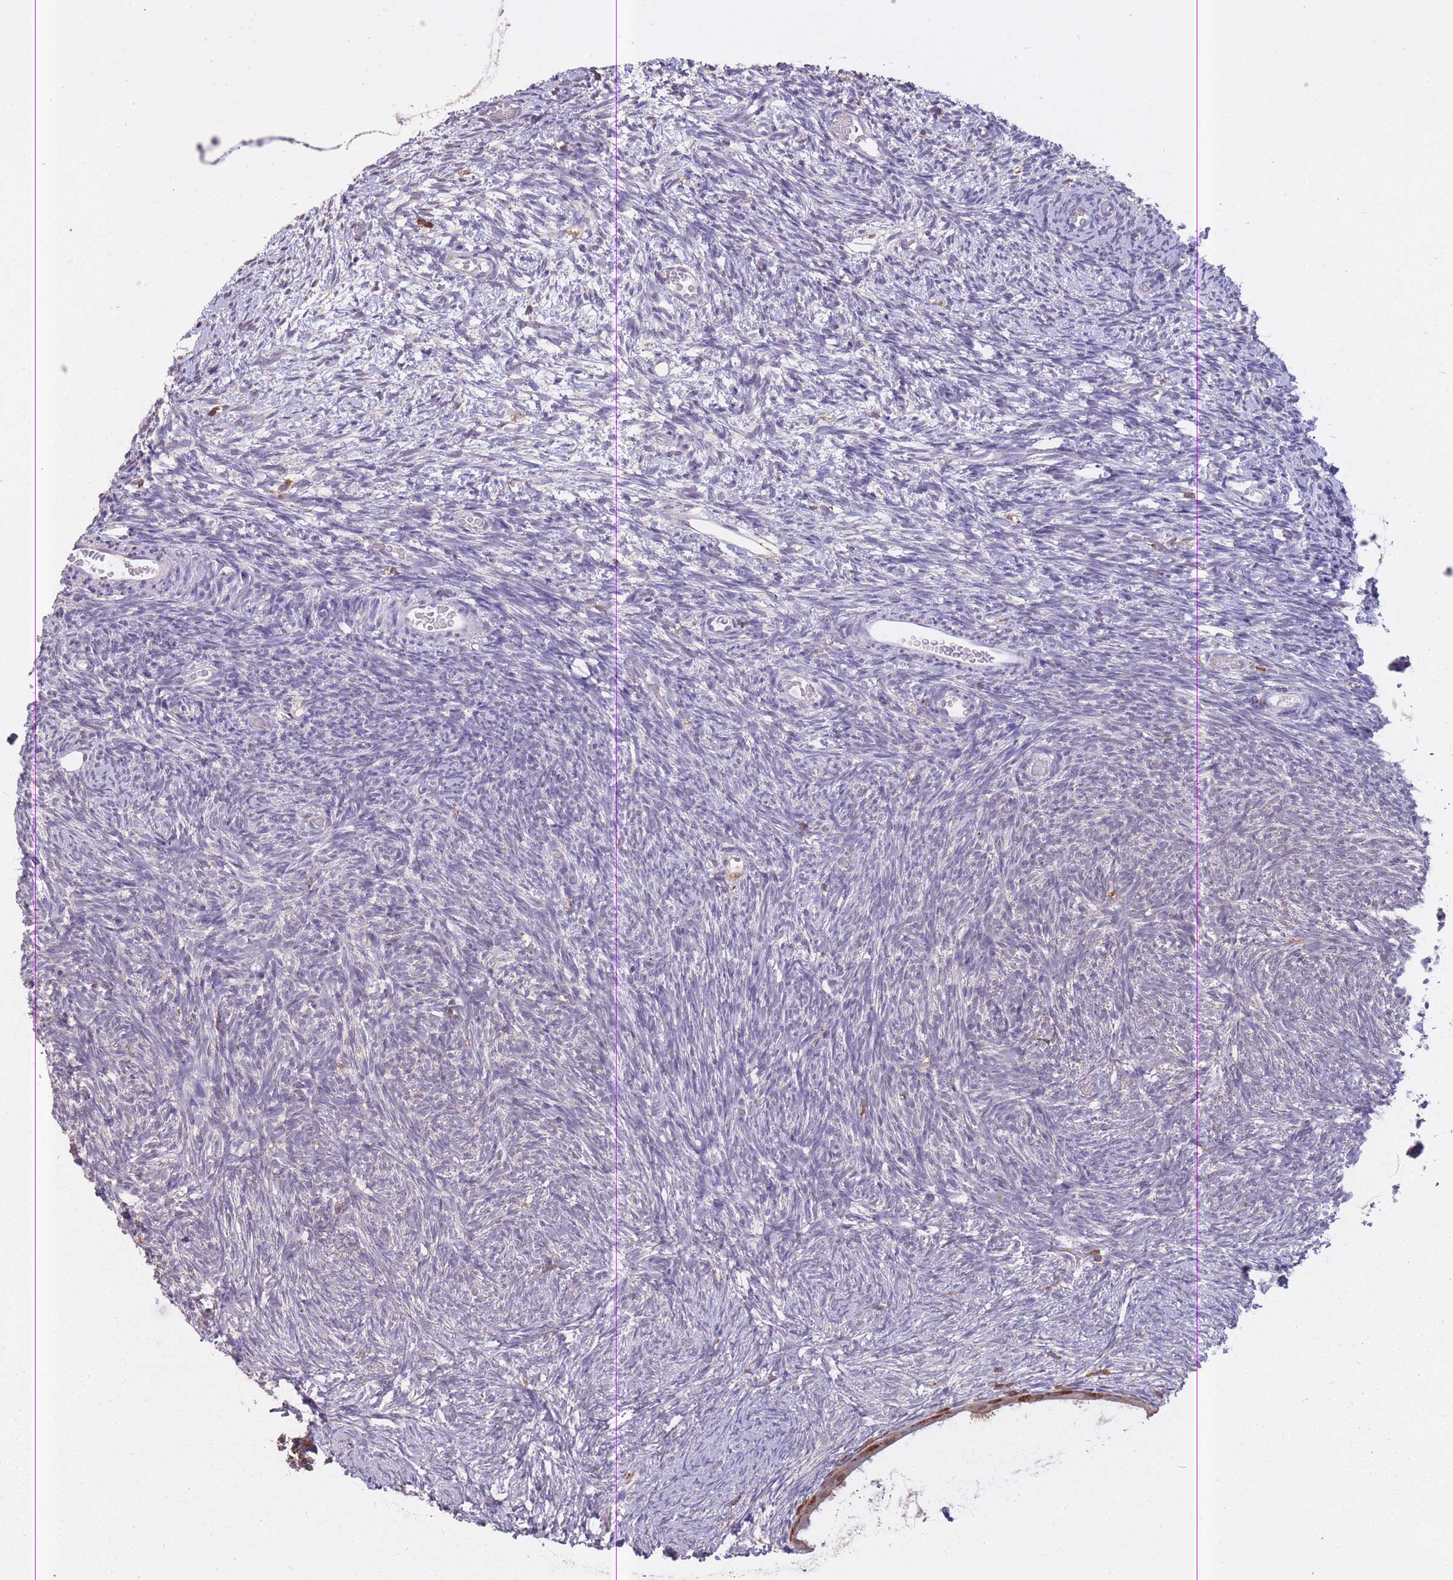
{"staining": {"intensity": "negative", "quantity": "none", "location": "none"}, "tissue": "ovary", "cell_type": "Ovarian stroma cells", "image_type": "normal", "snomed": [{"axis": "morphology", "description": "Normal tissue, NOS"}, {"axis": "topography", "description": "Ovary"}], "caption": "DAB immunohistochemical staining of normal human ovary reveals no significant staining in ovarian stroma cells.", "gene": "GMIP", "patient": {"sex": "female", "age": 39}}